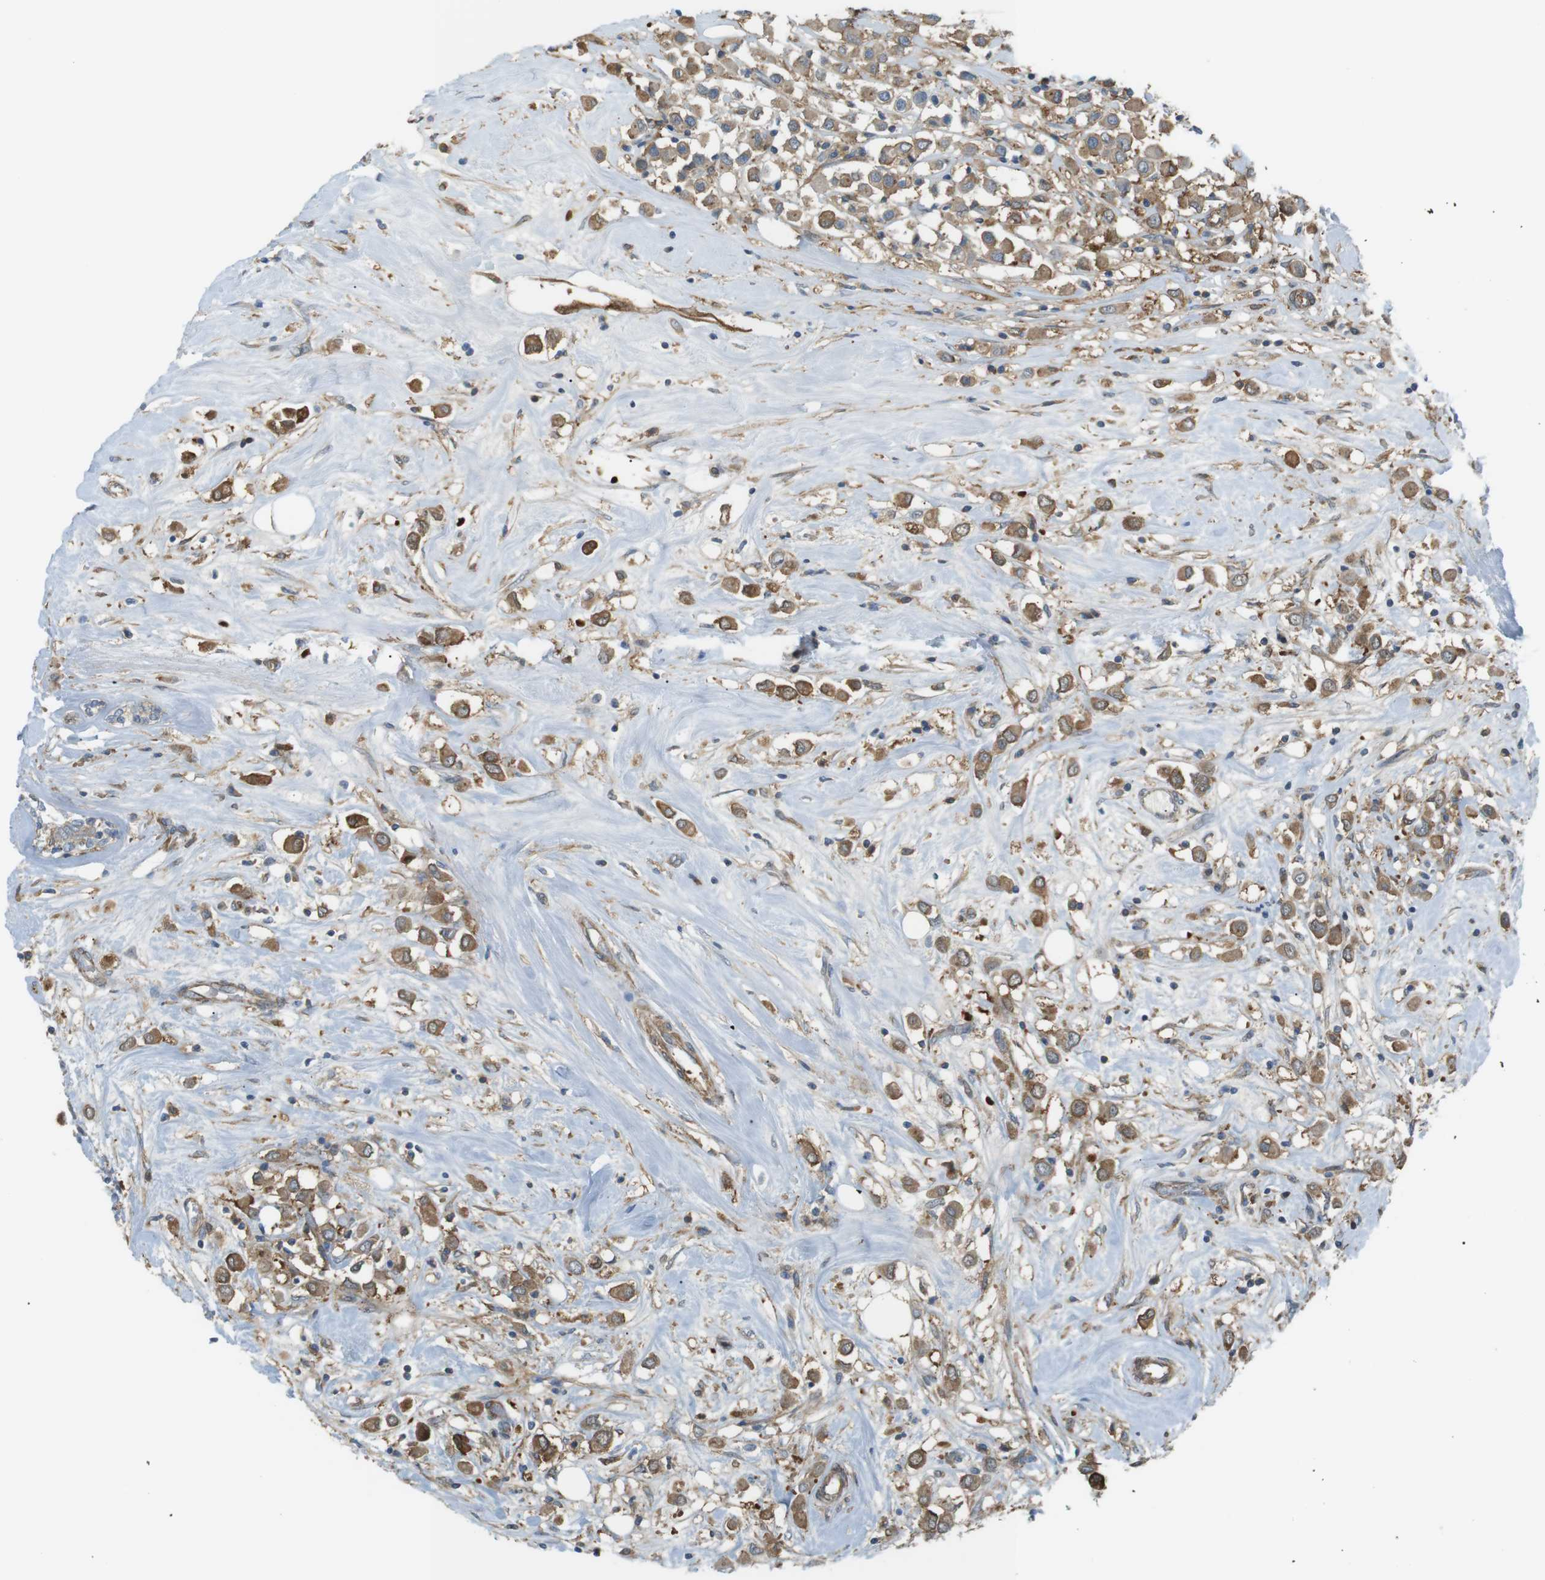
{"staining": {"intensity": "moderate", "quantity": ">75%", "location": "cytoplasmic/membranous"}, "tissue": "breast cancer", "cell_type": "Tumor cells", "image_type": "cancer", "snomed": [{"axis": "morphology", "description": "Duct carcinoma"}, {"axis": "topography", "description": "Breast"}], "caption": "Immunohistochemical staining of human breast cancer shows medium levels of moderate cytoplasmic/membranous expression in about >75% of tumor cells.", "gene": "PEPD", "patient": {"sex": "female", "age": 61}}